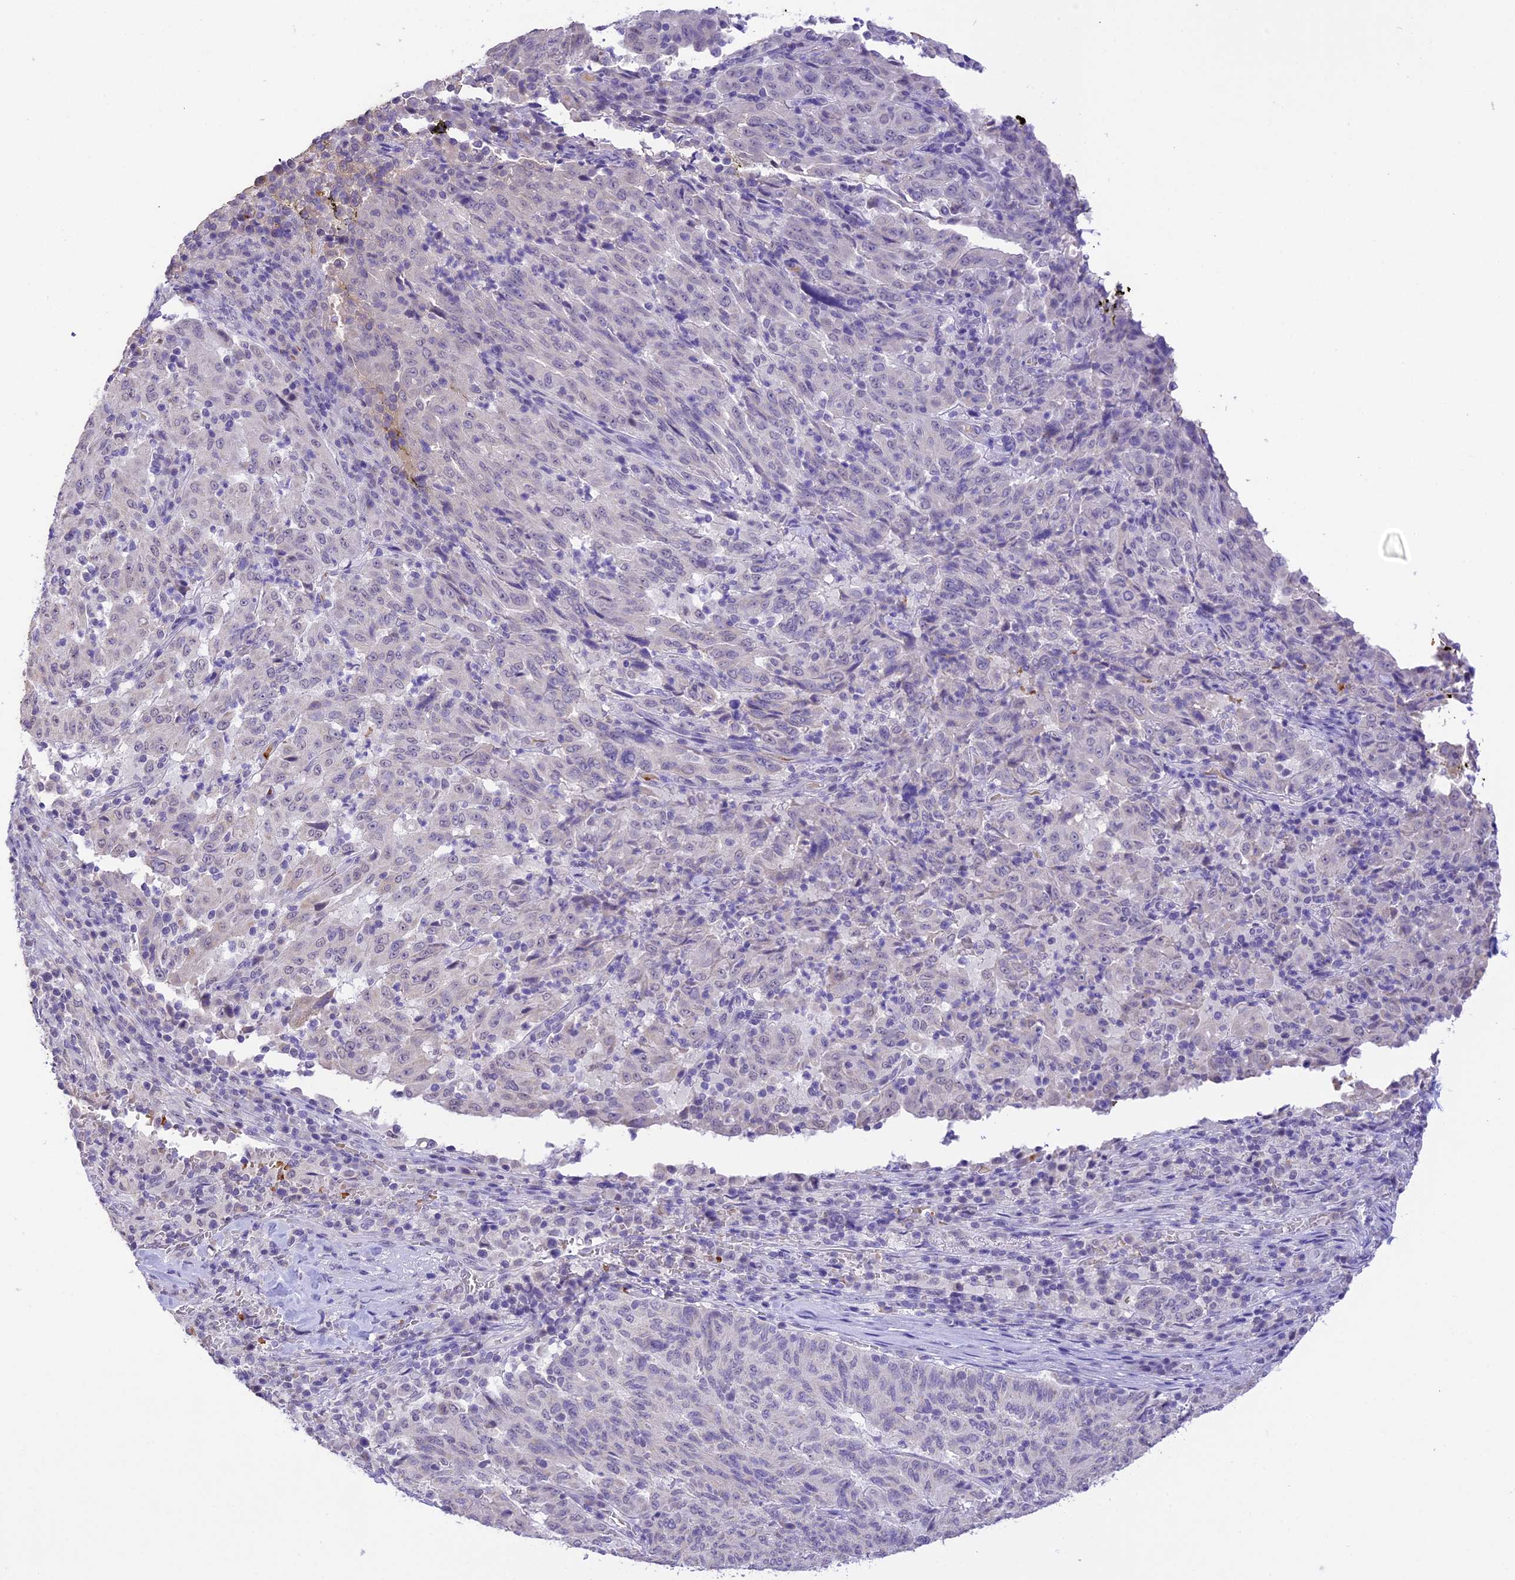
{"staining": {"intensity": "negative", "quantity": "none", "location": "none"}, "tissue": "pancreatic cancer", "cell_type": "Tumor cells", "image_type": "cancer", "snomed": [{"axis": "morphology", "description": "Adenocarcinoma, NOS"}, {"axis": "topography", "description": "Pancreas"}], "caption": "Immunohistochemical staining of adenocarcinoma (pancreatic) displays no significant positivity in tumor cells.", "gene": "AHSP", "patient": {"sex": "male", "age": 63}}